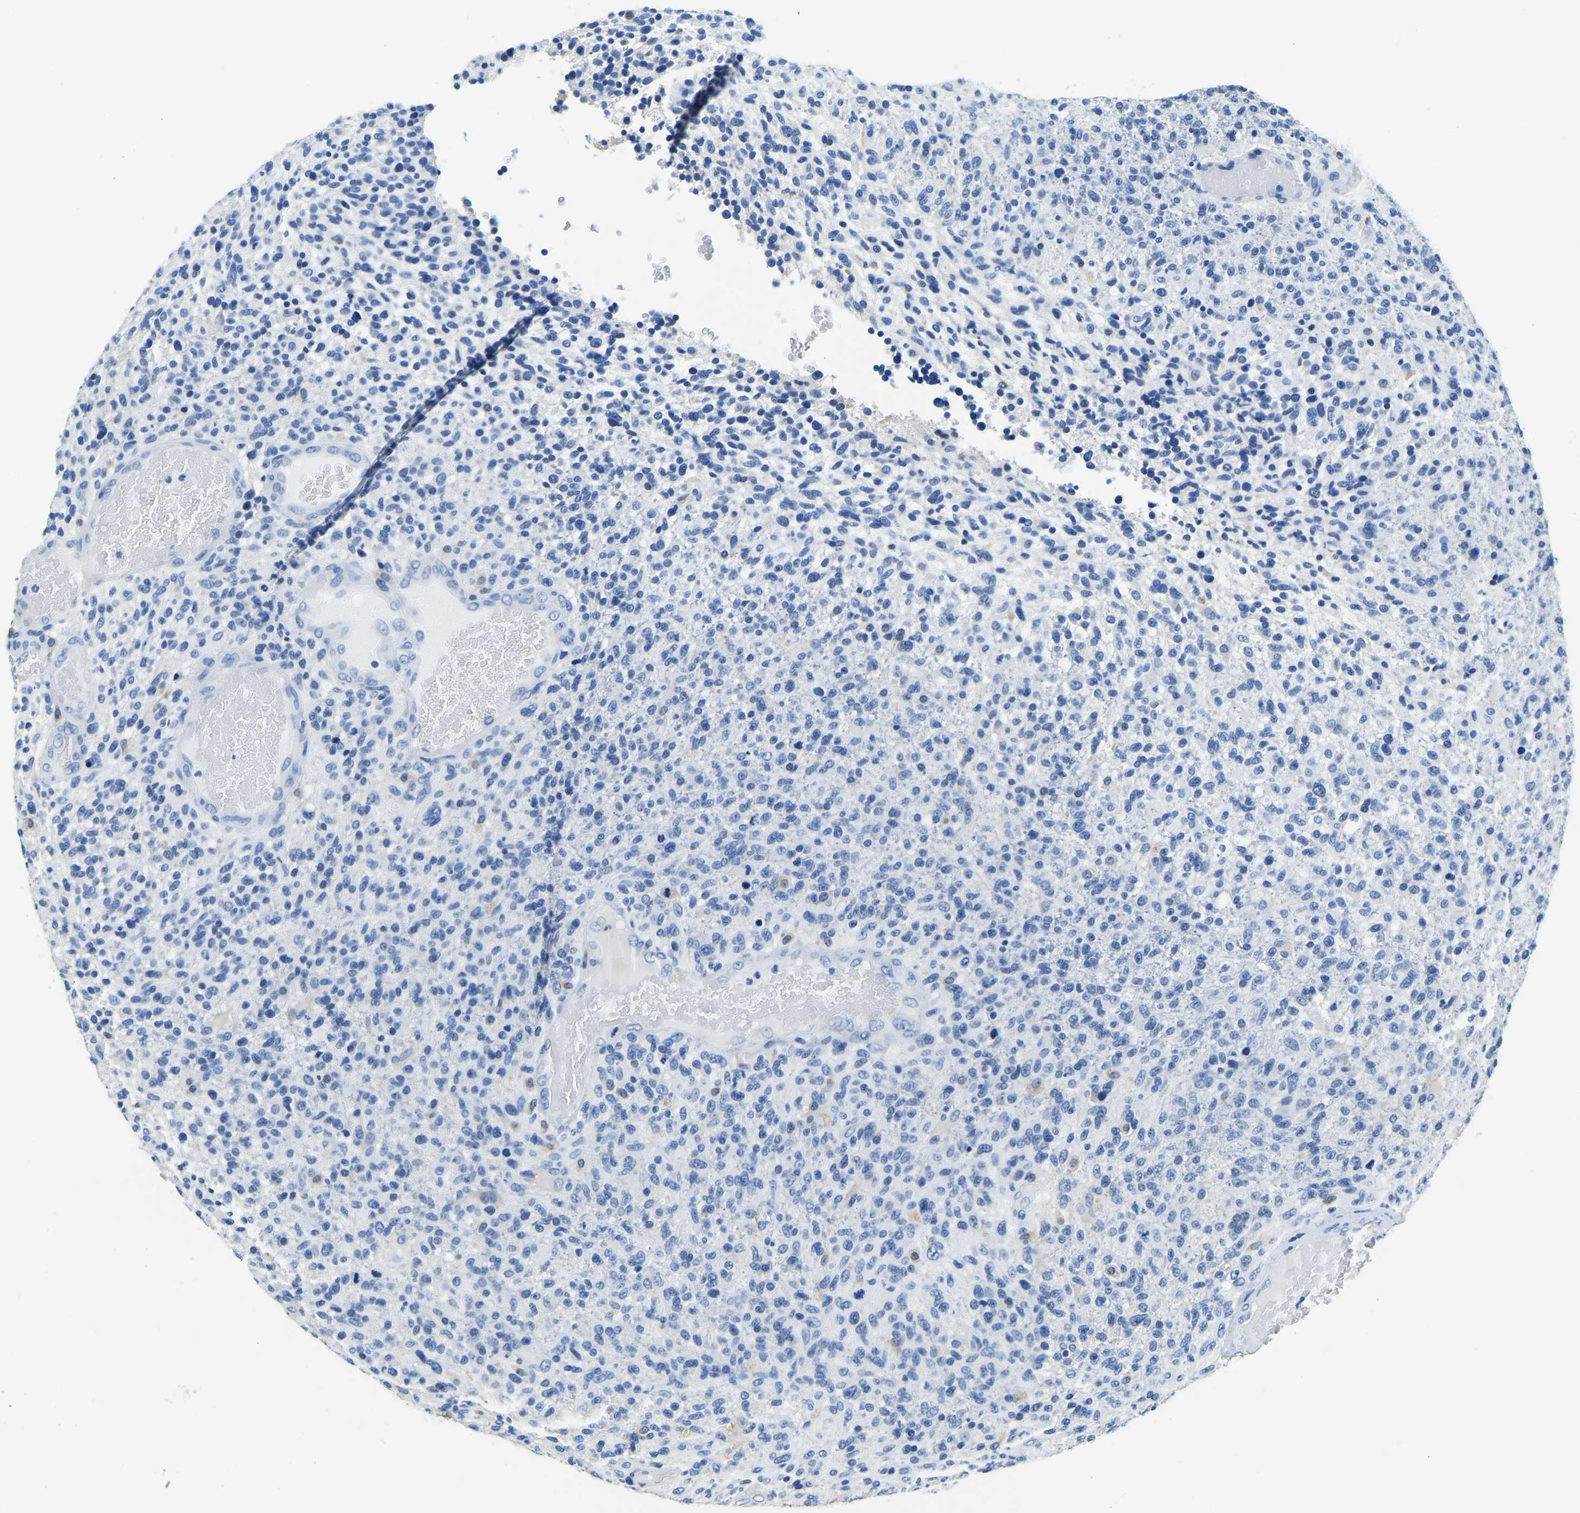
{"staining": {"intensity": "negative", "quantity": "none", "location": "none"}, "tissue": "glioma", "cell_type": "Tumor cells", "image_type": "cancer", "snomed": [{"axis": "morphology", "description": "Glioma, malignant, High grade"}, {"axis": "topography", "description": "Brain"}], "caption": "DAB immunohistochemical staining of human glioma shows no significant positivity in tumor cells. (DAB (3,3'-diaminobenzidine) immunohistochemistry with hematoxylin counter stain).", "gene": "ZDHHC13", "patient": {"sex": "male", "age": 72}}